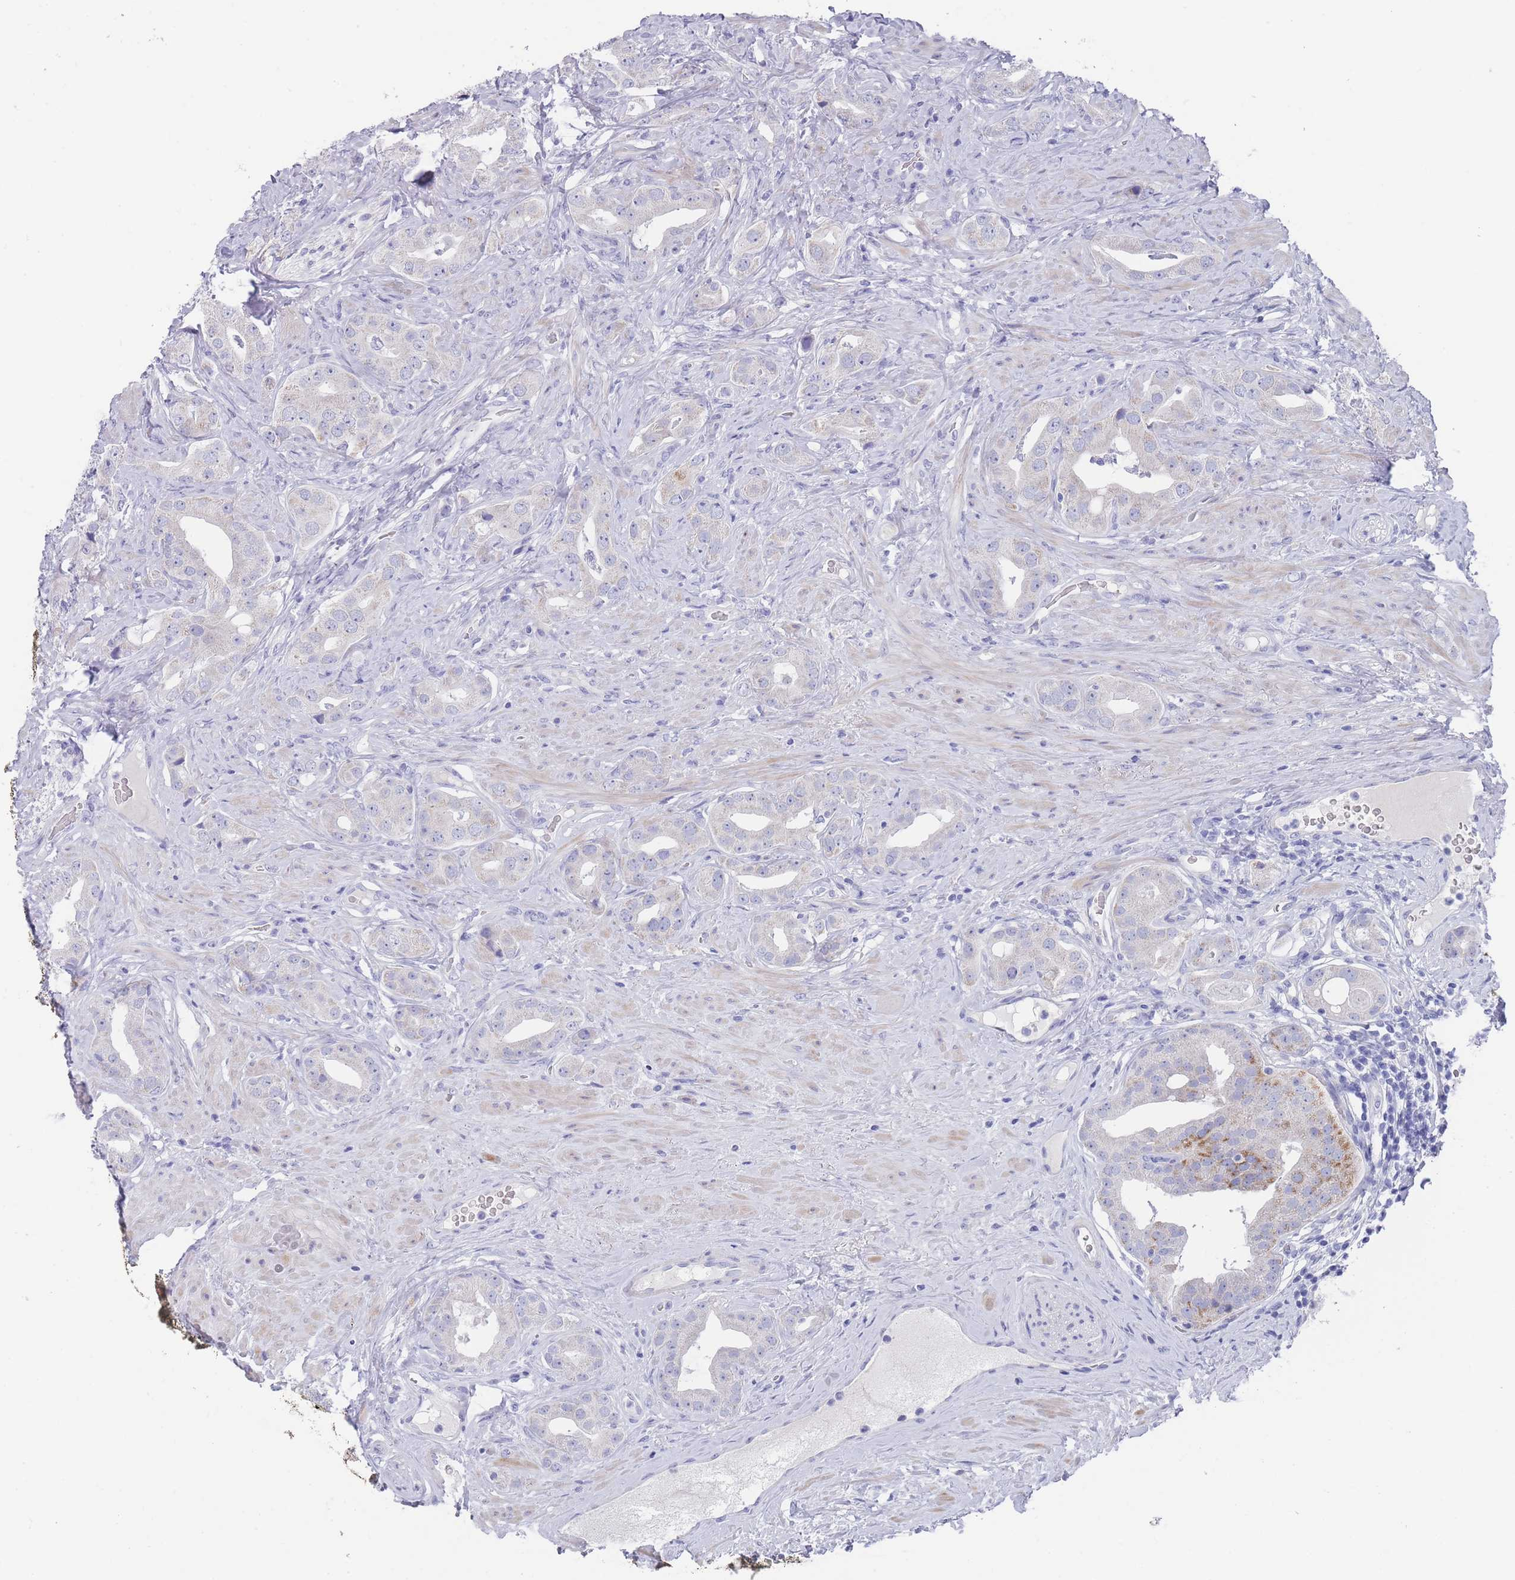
{"staining": {"intensity": "negative", "quantity": "none", "location": "none"}, "tissue": "prostate cancer", "cell_type": "Tumor cells", "image_type": "cancer", "snomed": [{"axis": "morphology", "description": "Adenocarcinoma, High grade"}, {"axis": "topography", "description": "Prostate"}], "caption": "Prostate cancer (high-grade adenocarcinoma) was stained to show a protein in brown. There is no significant positivity in tumor cells.", "gene": "SCCPDH", "patient": {"sex": "male", "age": 63}}